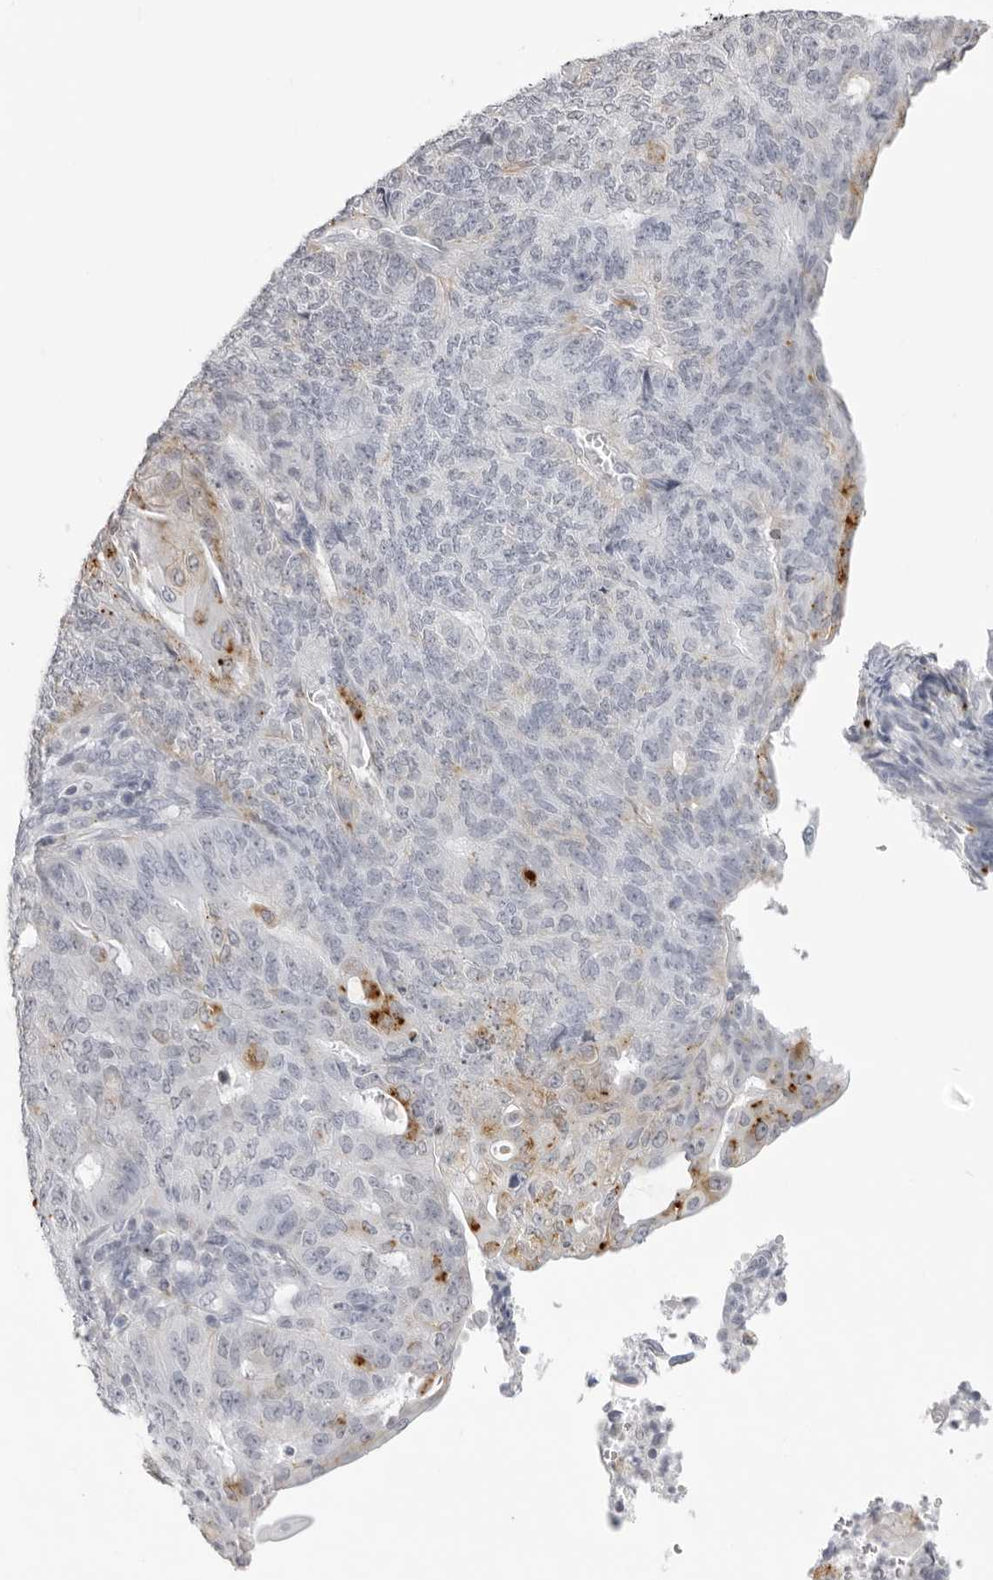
{"staining": {"intensity": "weak", "quantity": "<25%", "location": "cytoplasmic/membranous"}, "tissue": "endometrial cancer", "cell_type": "Tumor cells", "image_type": "cancer", "snomed": [{"axis": "morphology", "description": "Adenocarcinoma, NOS"}, {"axis": "topography", "description": "Endometrium"}], "caption": "High magnification brightfield microscopy of endometrial adenocarcinoma stained with DAB (3,3'-diaminobenzidine) (brown) and counterstained with hematoxylin (blue): tumor cells show no significant expression.", "gene": "IL25", "patient": {"sex": "female", "age": 32}}